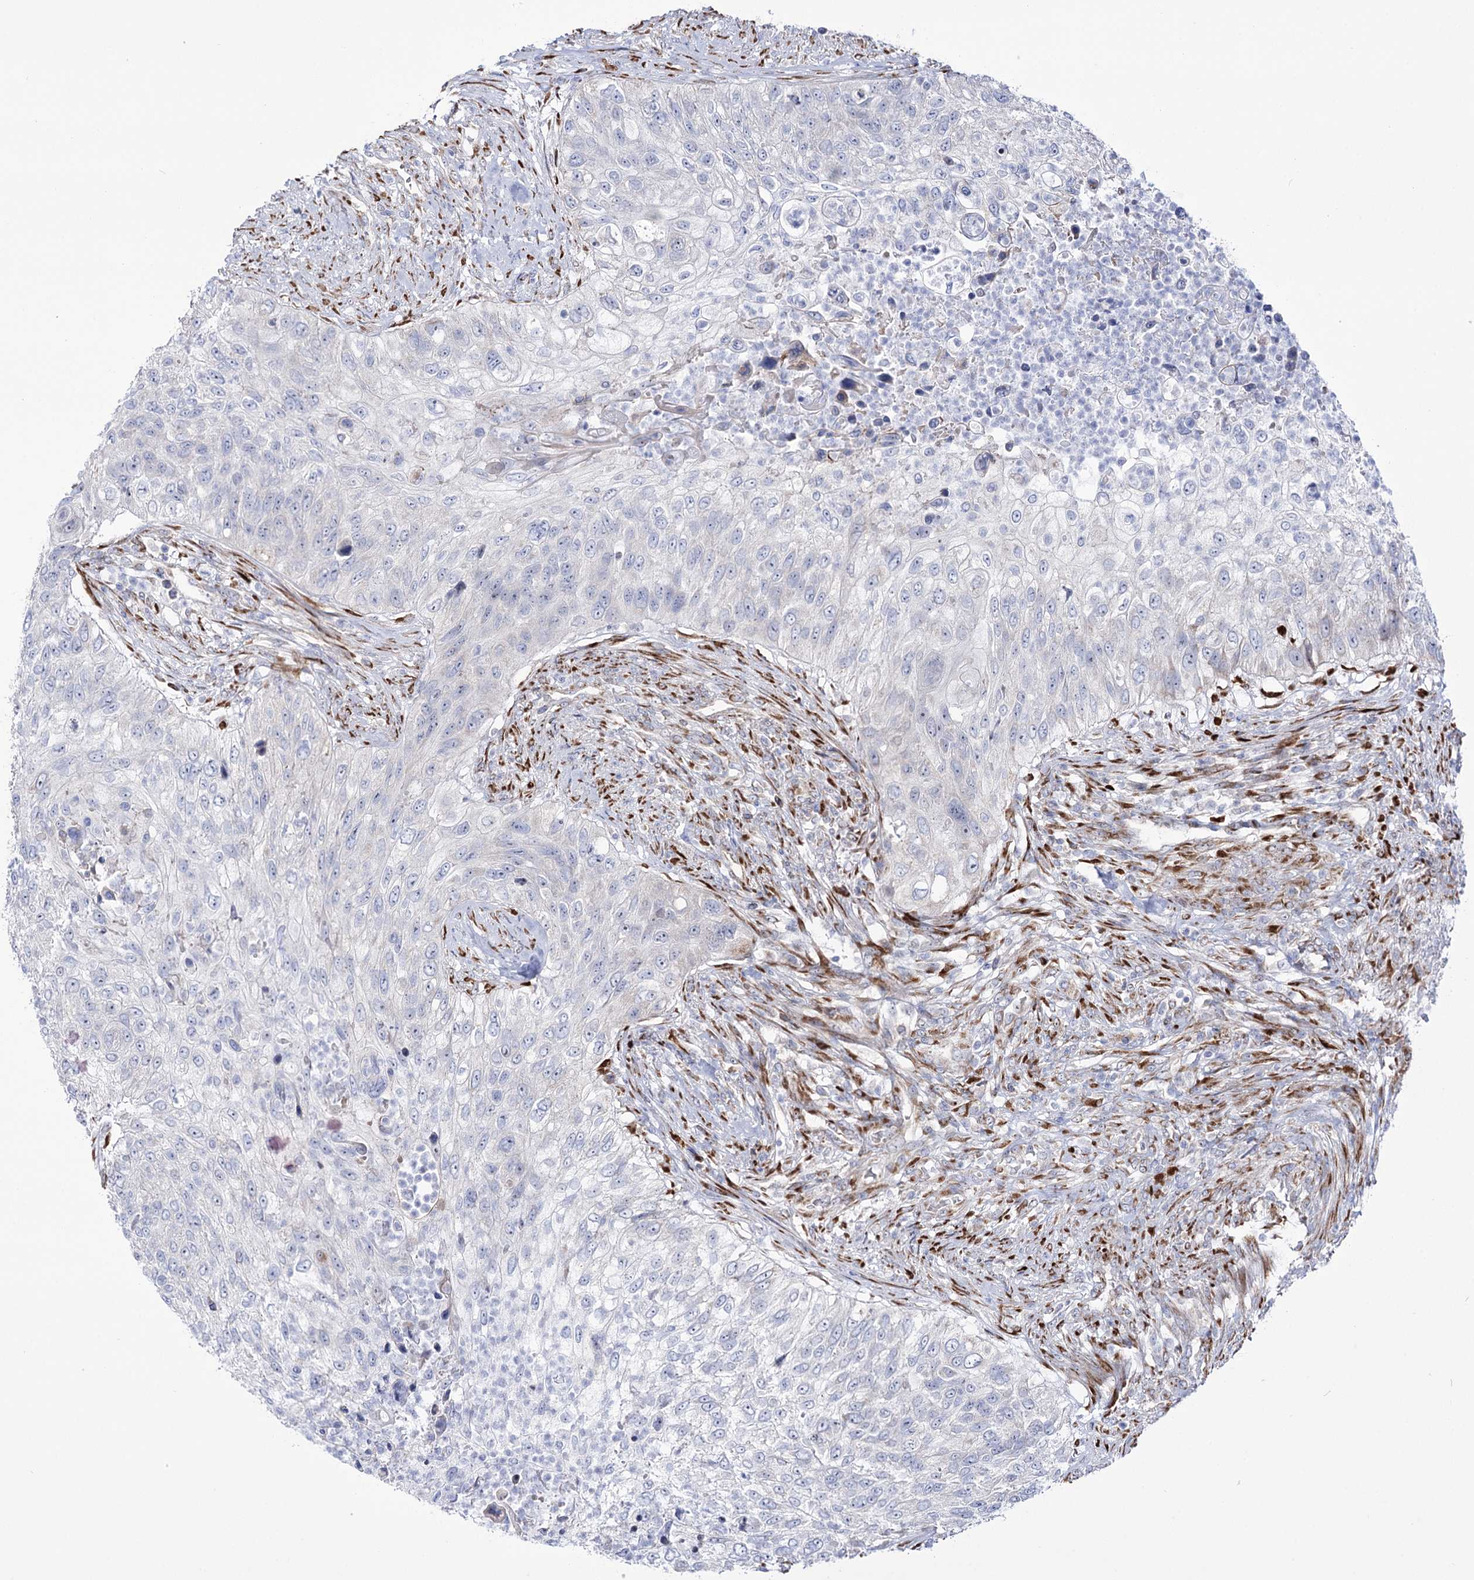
{"staining": {"intensity": "negative", "quantity": "none", "location": "none"}, "tissue": "urothelial cancer", "cell_type": "Tumor cells", "image_type": "cancer", "snomed": [{"axis": "morphology", "description": "Urothelial carcinoma, High grade"}, {"axis": "topography", "description": "Urinary bladder"}], "caption": "High-grade urothelial carcinoma stained for a protein using immunohistochemistry (IHC) displays no expression tumor cells.", "gene": "METTL5", "patient": {"sex": "female", "age": 60}}